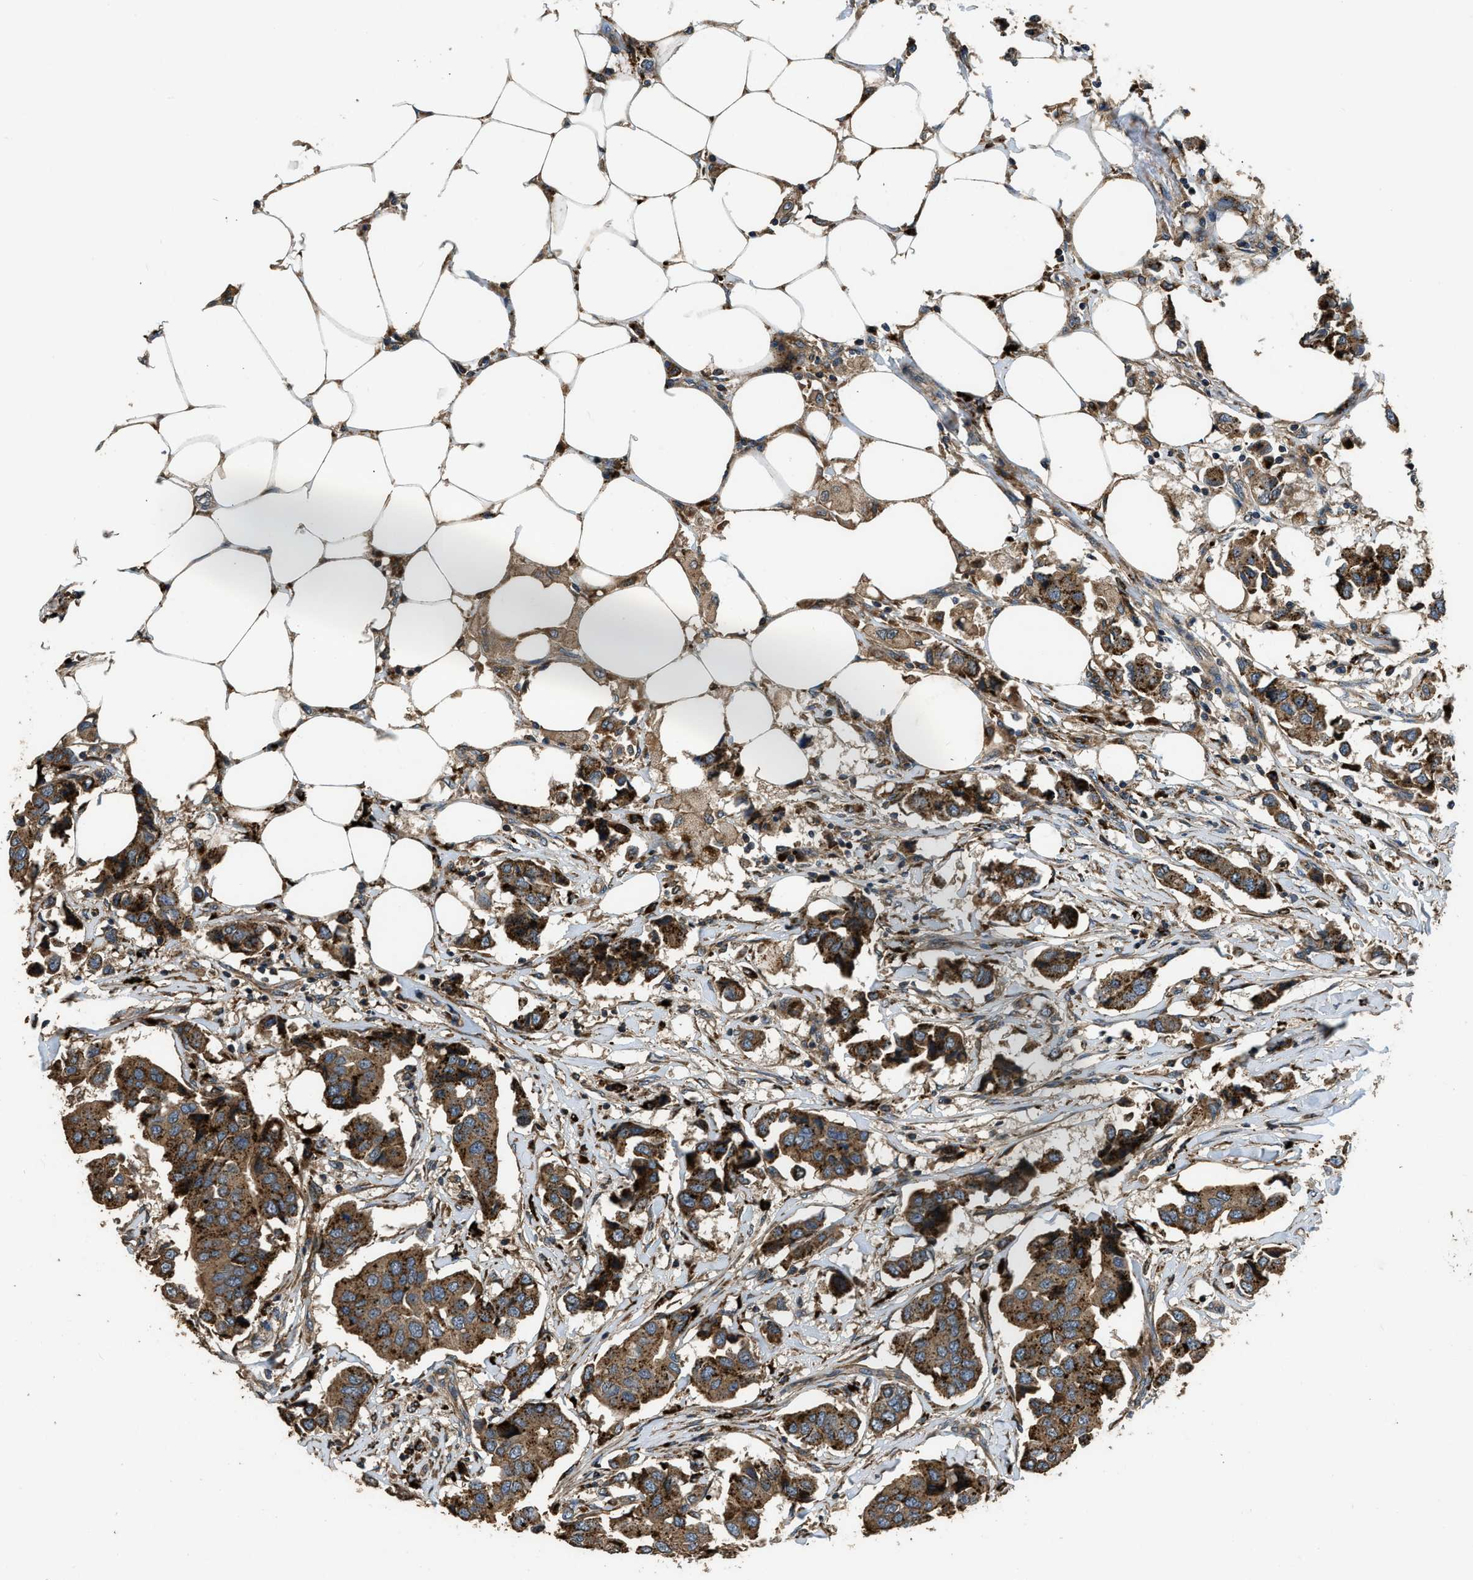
{"staining": {"intensity": "strong", "quantity": ">75%", "location": "cytoplasmic/membranous"}, "tissue": "breast cancer", "cell_type": "Tumor cells", "image_type": "cancer", "snomed": [{"axis": "morphology", "description": "Duct carcinoma"}, {"axis": "topography", "description": "Breast"}], "caption": "A histopathology image showing strong cytoplasmic/membranous staining in approximately >75% of tumor cells in breast cancer, as visualized by brown immunohistochemical staining.", "gene": "GGH", "patient": {"sex": "female", "age": 80}}